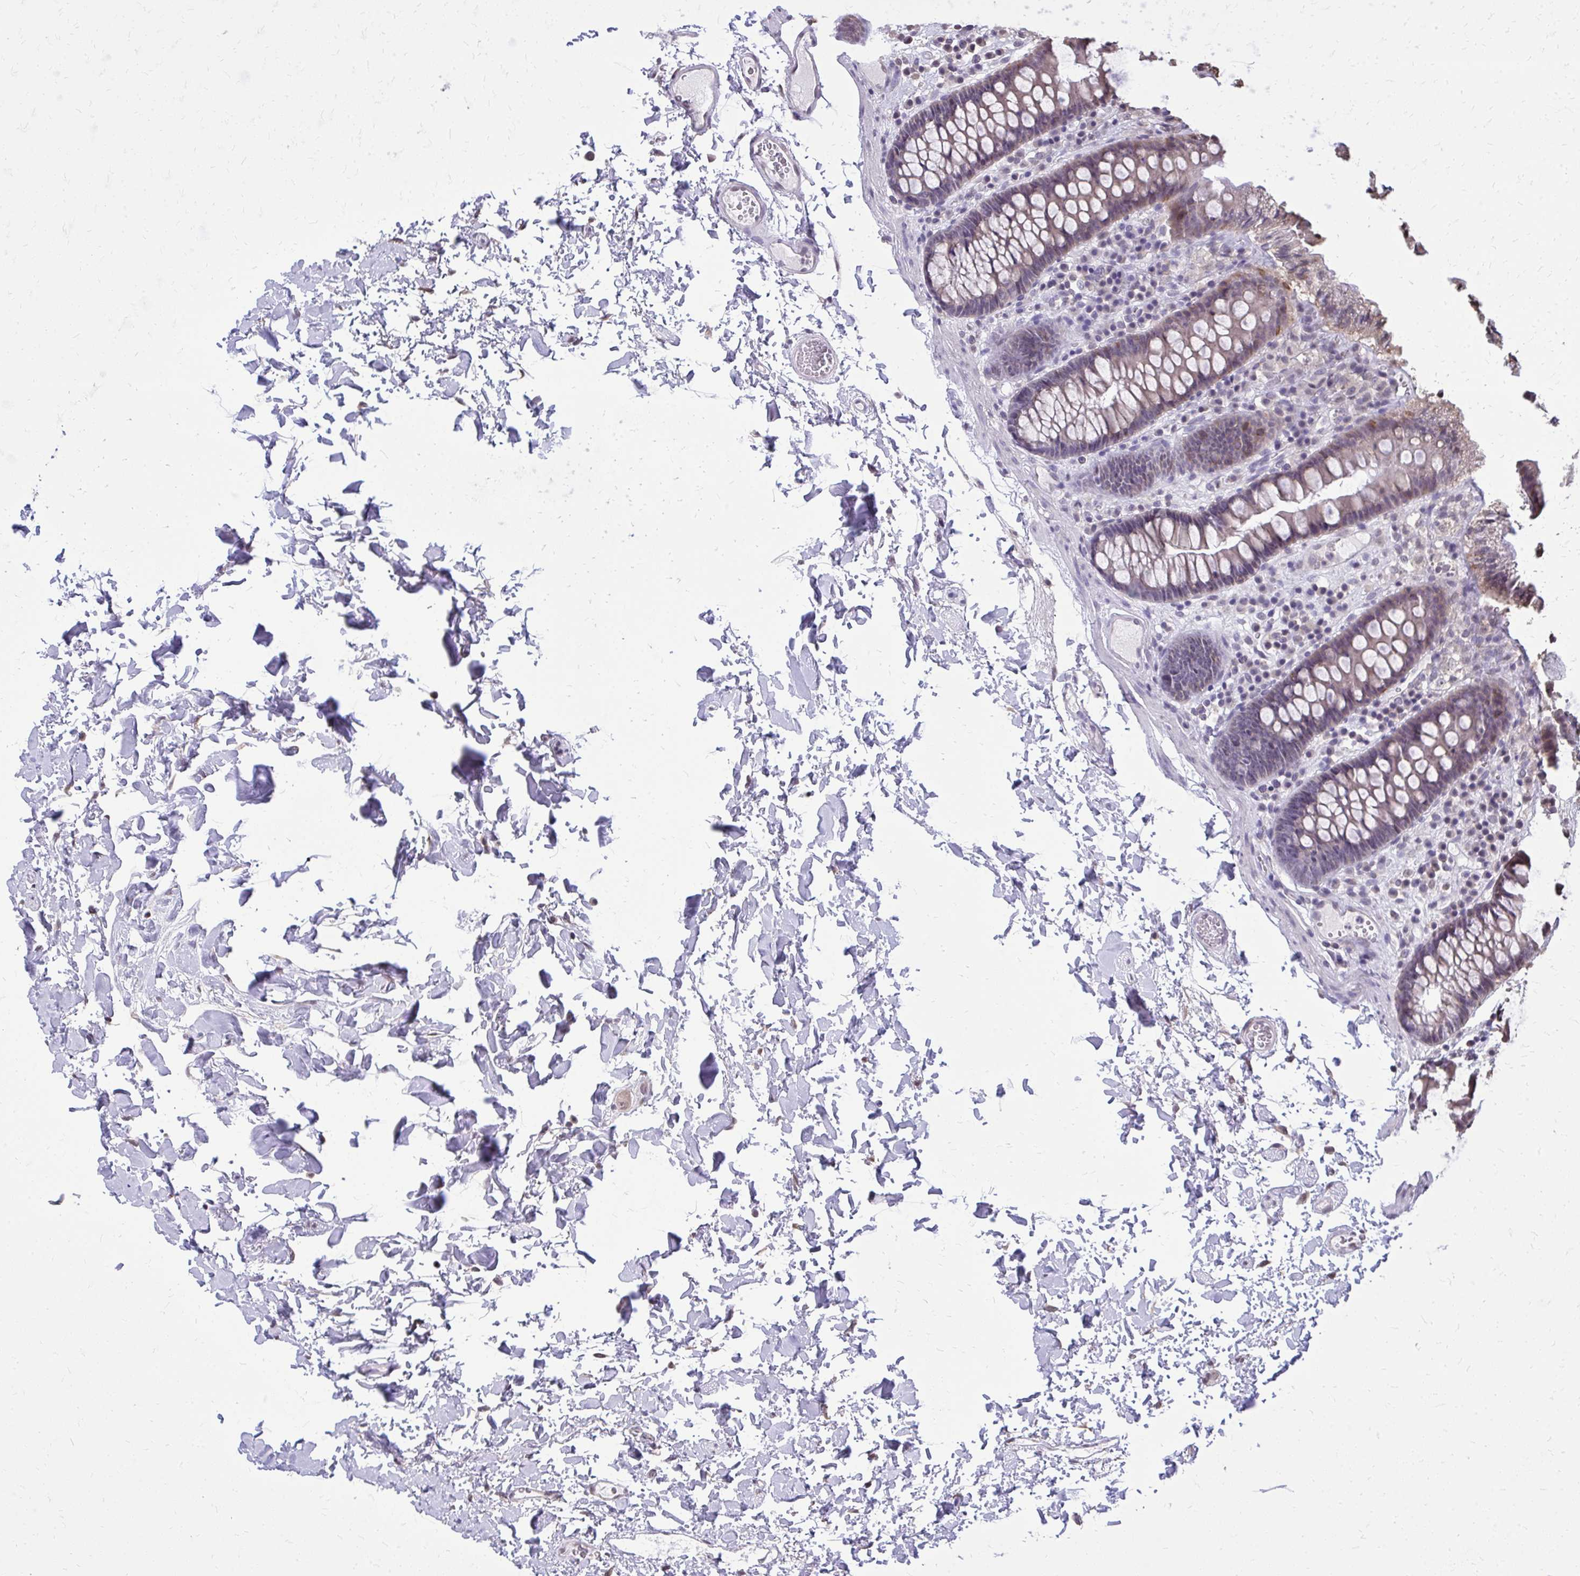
{"staining": {"intensity": "negative", "quantity": "none", "location": "none"}, "tissue": "colon", "cell_type": "Endothelial cells", "image_type": "normal", "snomed": [{"axis": "morphology", "description": "Normal tissue, NOS"}, {"axis": "topography", "description": "Colon"}, {"axis": "topography", "description": "Peripheral nerve tissue"}], "caption": "Immunohistochemistry (IHC) image of unremarkable colon: colon stained with DAB shows no significant protein expression in endothelial cells.", "gene": "AKAP5", "patient": {"sex": "male", "age": 84}}